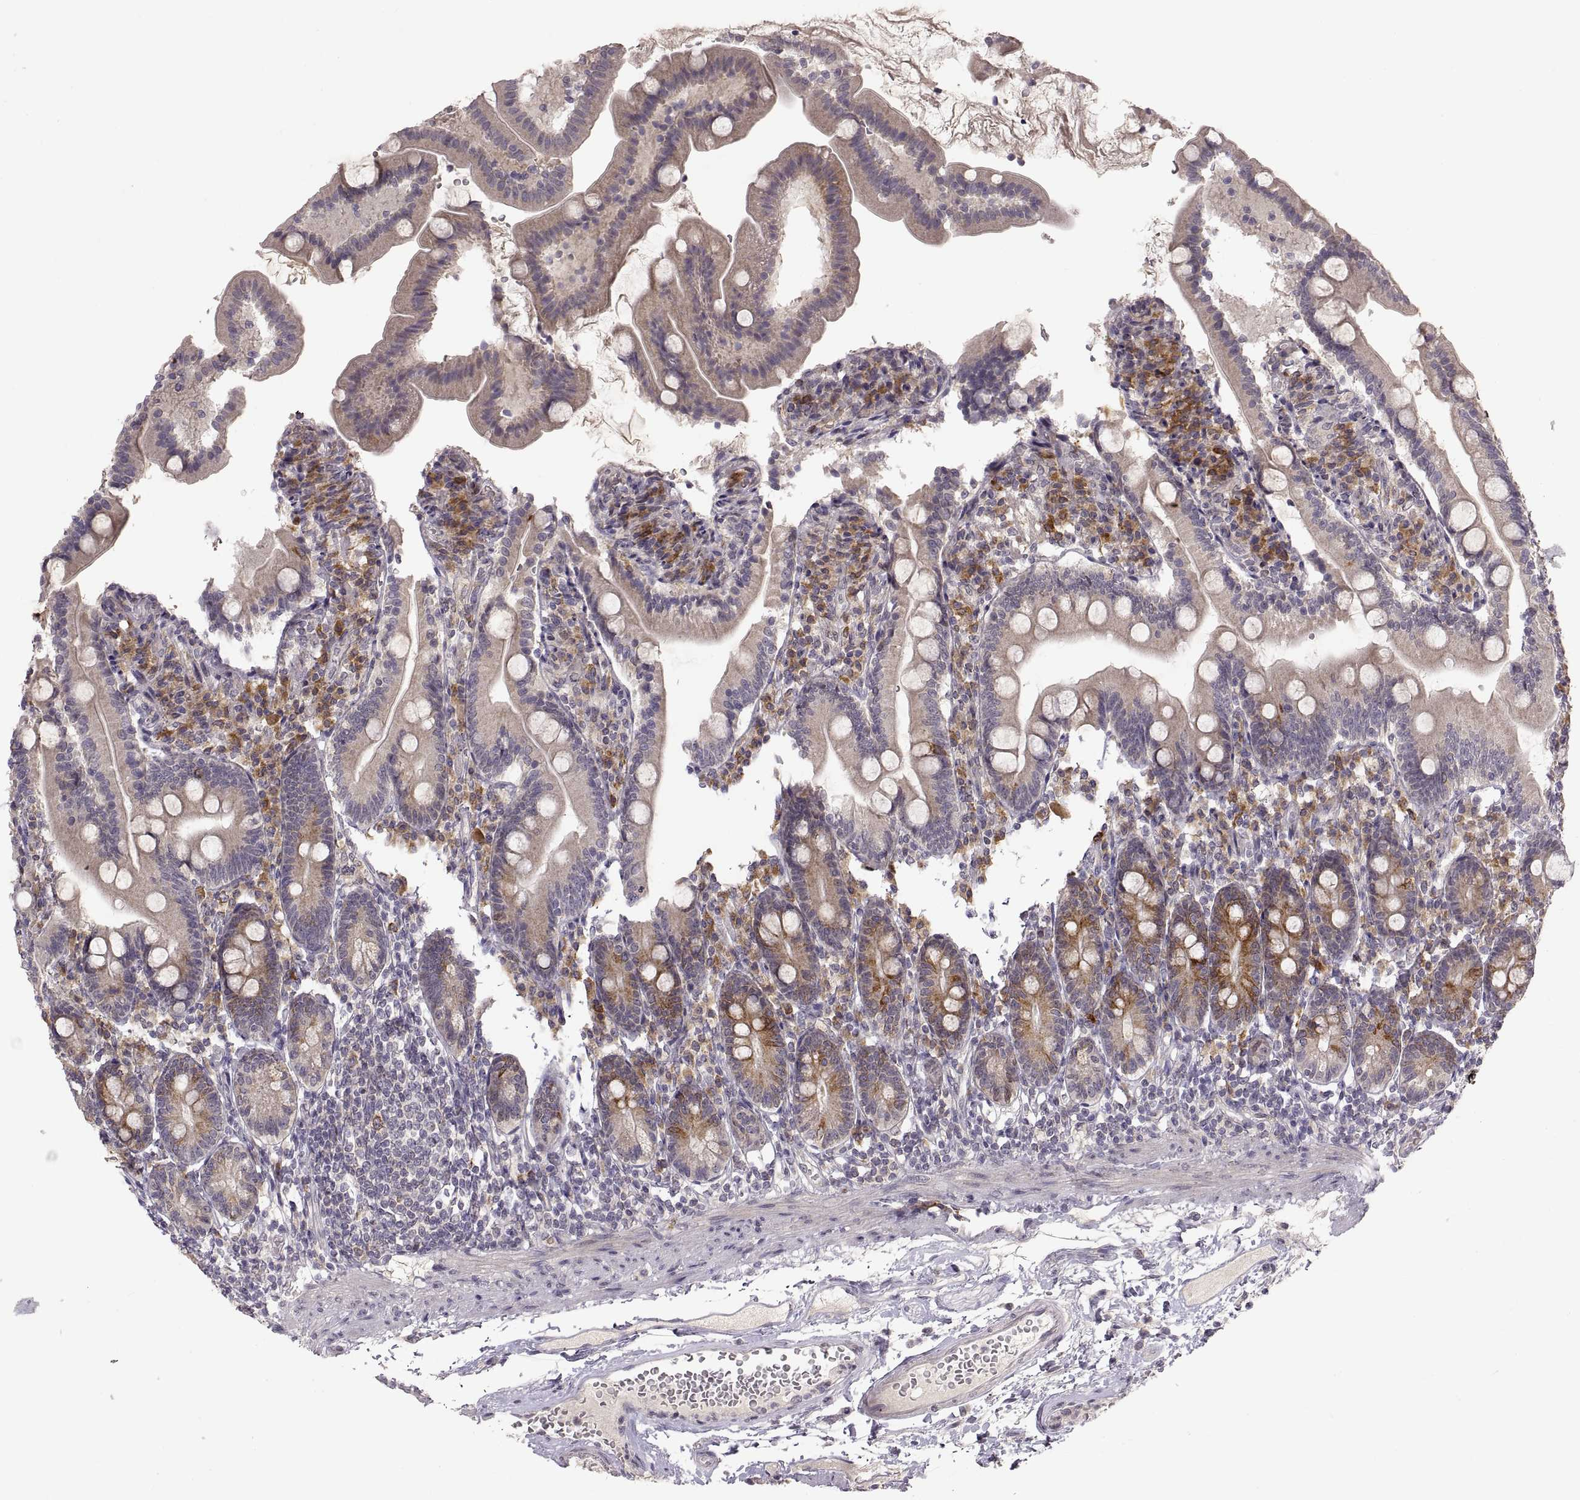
{"staining": {"intensity": "strong", "quantity": "<25%", "location": "cytoplasmic/membranous"}, "tissue": "duodenum", "cell_type": "Glandular cells", "image_type": "normal", "snomed": [{"axis": "morphology", "description": "Normal tissue, NOS"}, {"axis": "topography", "description": "Duodenum"}], "caption": "A histopathology image showing strong cytoplasmic/membranous expression in about <25% of glandular cells in benign duodenum, as visualized by brown immunohistochemical staining.", "gene": "HMGCR", "patient": {"sex": "female", "age": 67}}